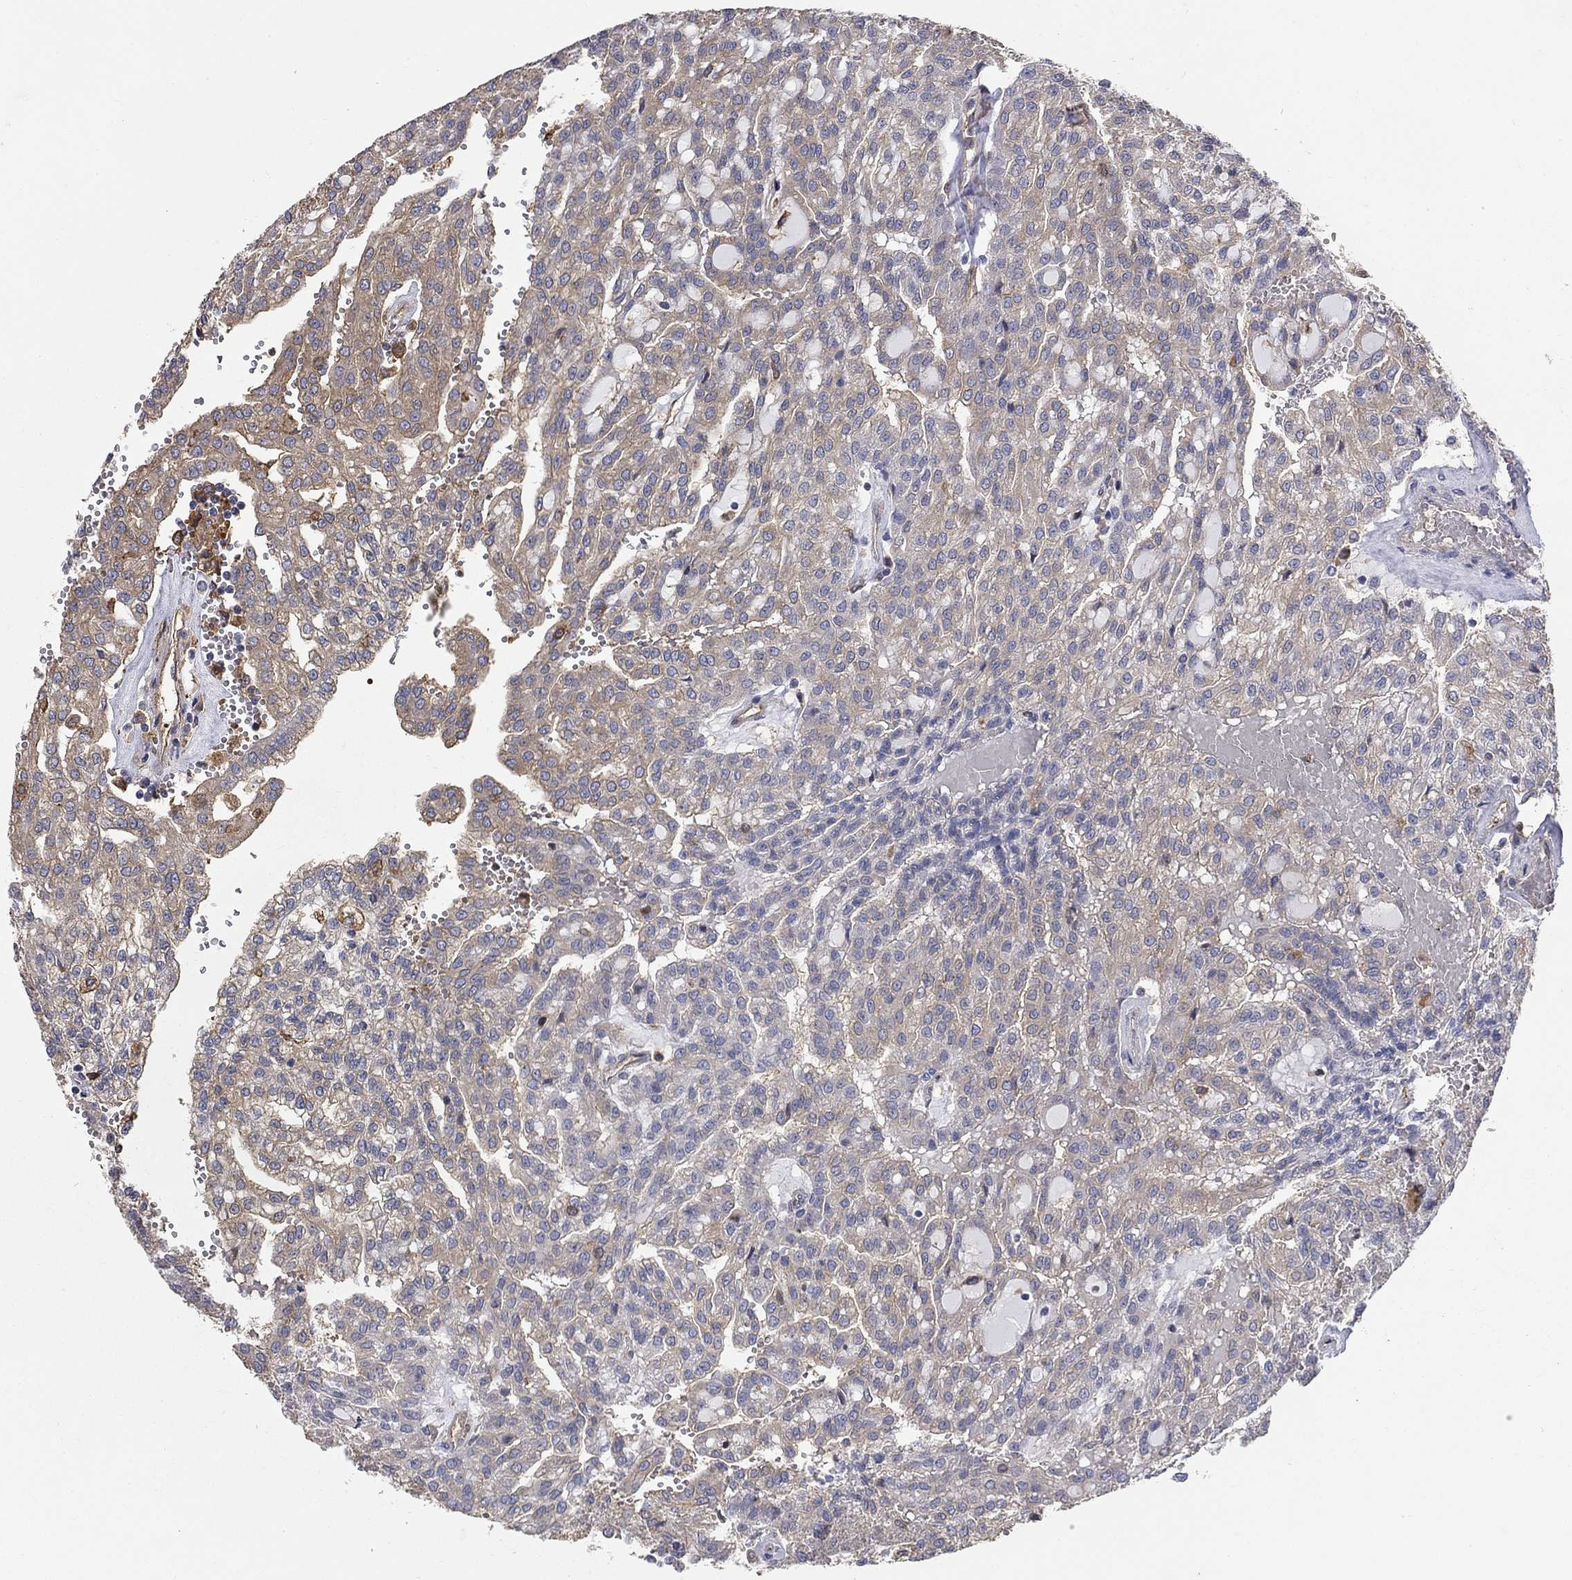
{"staining": {"intensity": "weak", "quantity": "25%-75%", "location": "cytoplasmic/membranous"}, "tissue": "renal cancer", "cell_type": "Tumor cells", "image_type": "cancer", "snomed": [{"axis": "morphology", "description": "Adenocarcinoma, NOS"}, {"axis": "topography", "description": "Kidney"}], "caption": "Brown immunohistochemical staining in human renal cancer demonstrates weak cytoplasmic/membranous staining in about 25%-75% of tumor cells. (DAB (3,3'-diaminobenzidine) IHC, brown staining for protein, blue staining for nuclei).", "gene": "DPYSL2", "patient": {"sex": "male", "age": 63}}